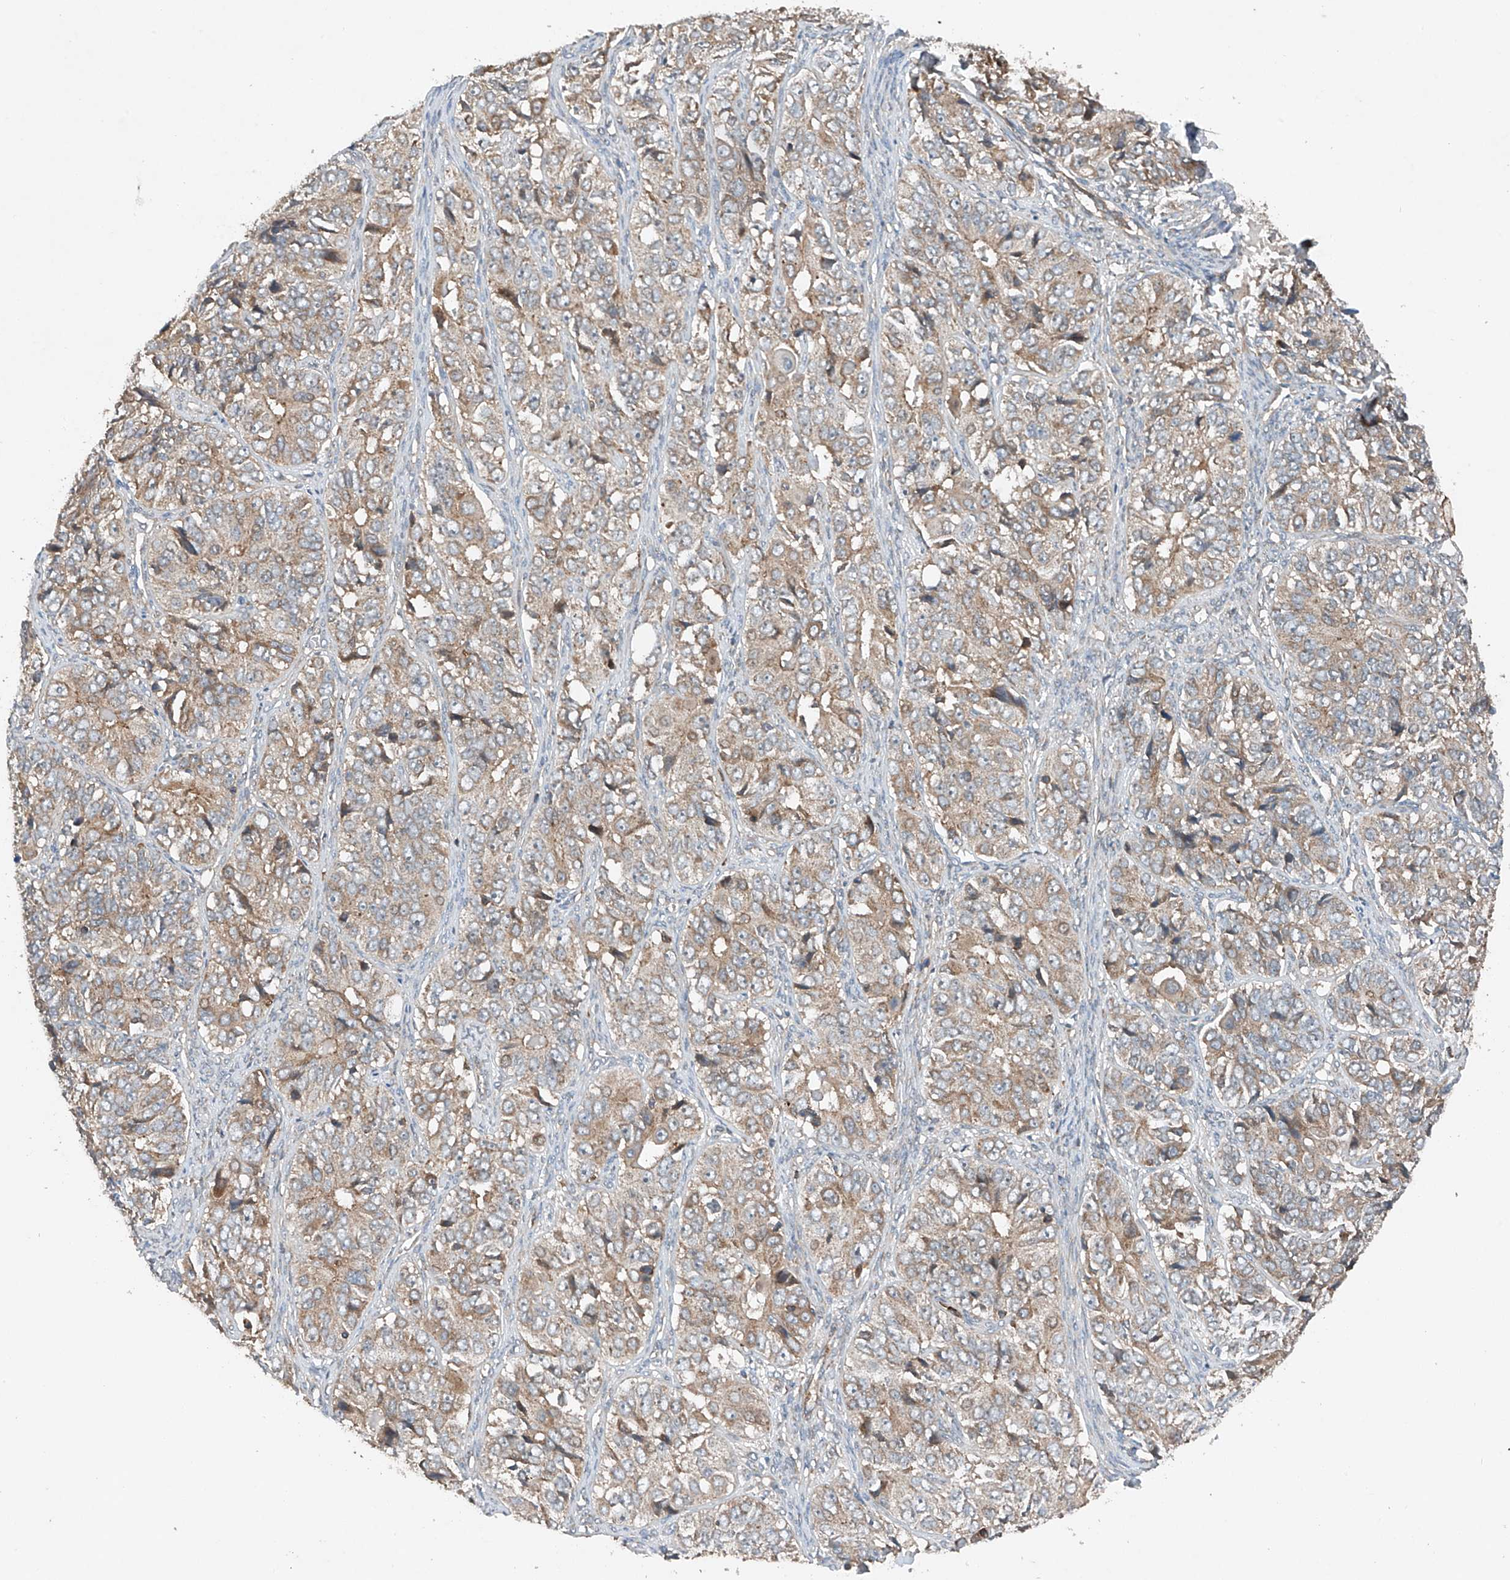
{"staining": {"intensity": "weak", "quantity": ">75%", "location": "cytoplasmic/membranous"}, "tissue": "ovarian cancer", "cell_type": "Tumor cells", "image_type": "cancer", "snomed": [{"axis": "morphology", "description": "Carcinoma, endometroid"}, {"axis": "topography", "description": "Ovary"}], "caption": "High-power microscopy captured an IHC image of ovarian endometroid carcinoma, revealing weak cytoplasmic/membranous positivity in approximately >75% of tumor cells.", "gene": "CEP85L", "patient": {"sex": "female", "age": 51}}